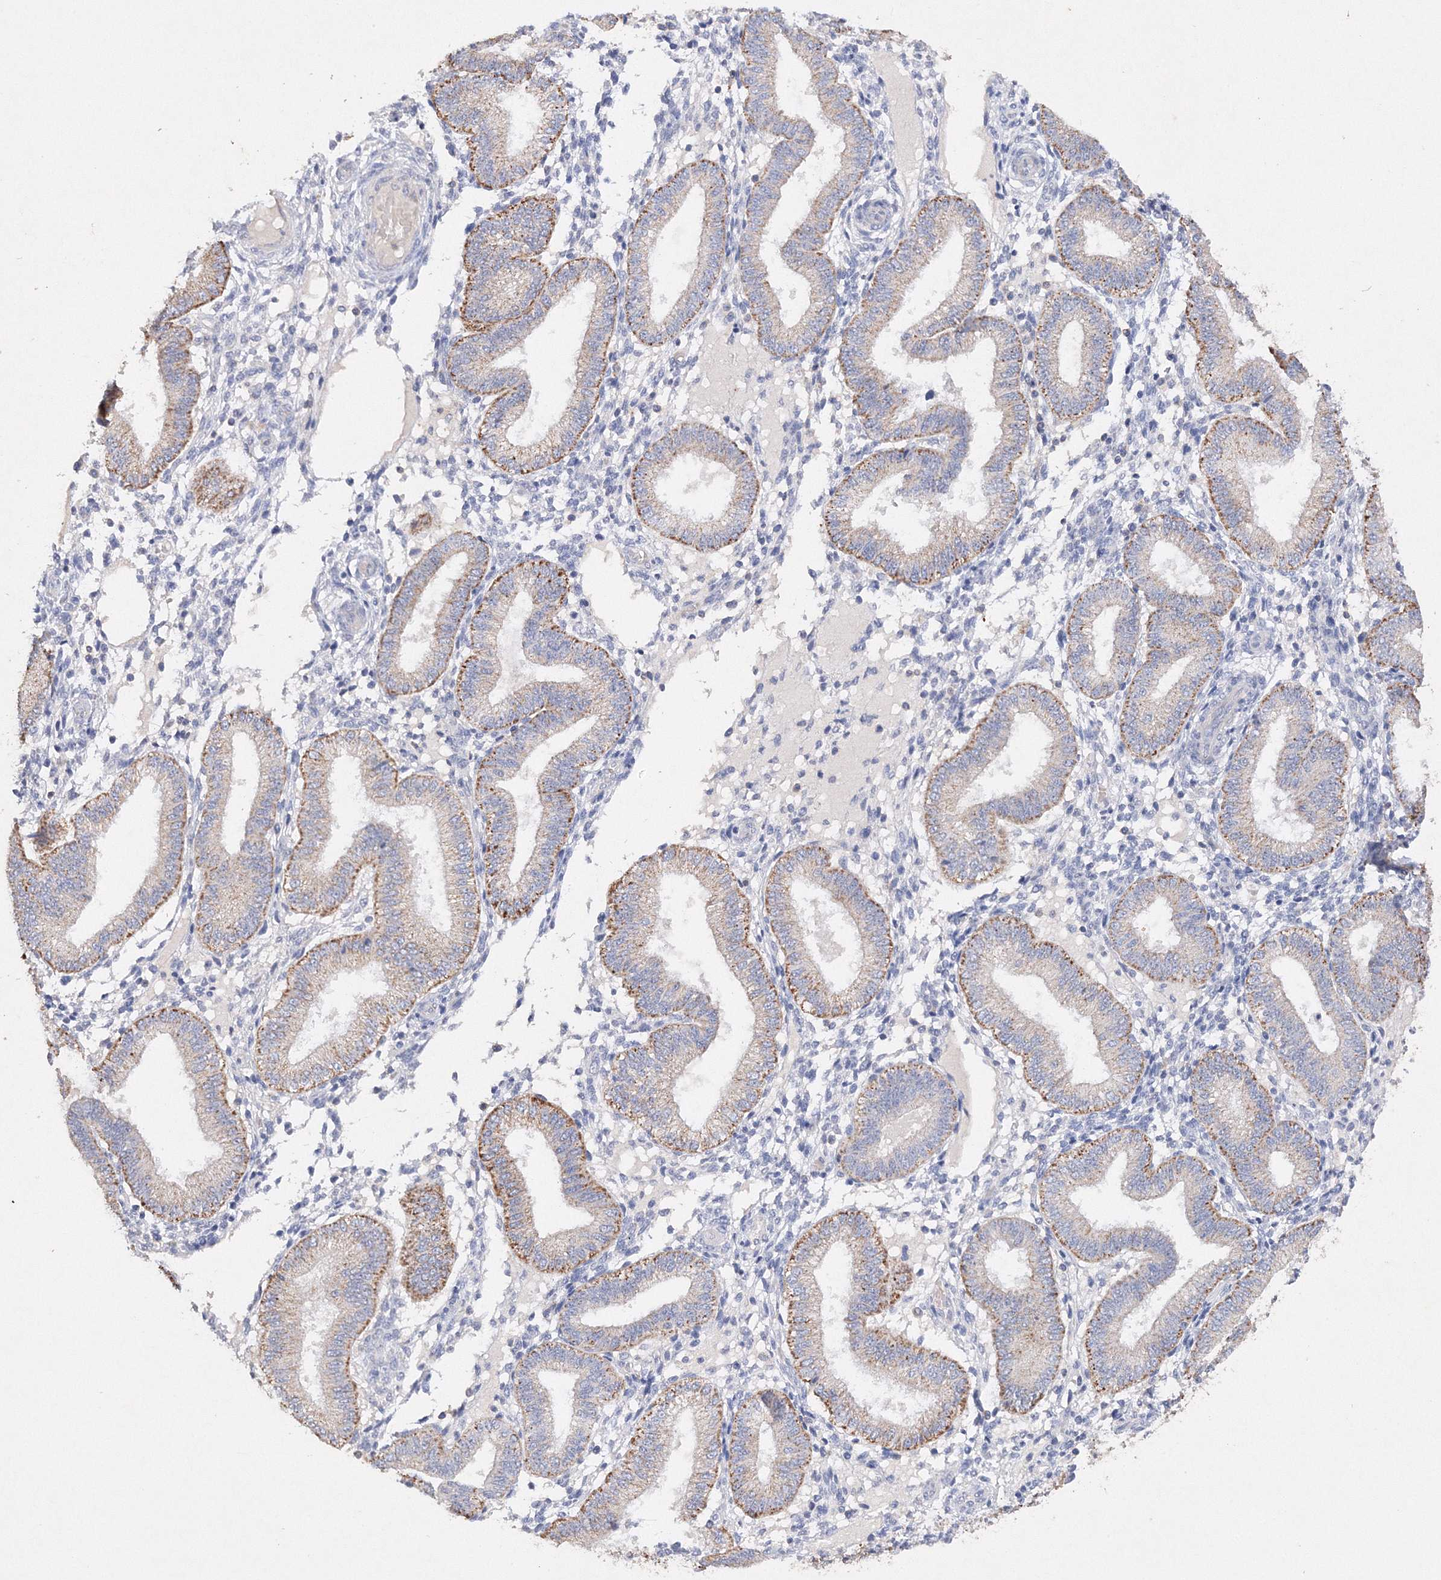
{"staining": {"intensity": "negative", "quantity": "none", "location": "none"}, "tissue": "endometrium", "cell_type": "Cells in endometrial stroma", "image_type": "normal", "snomed": [{"axis": "morphology", "description": "Normal tissue, NOS"}, {"axis": "topography", "description": "Endometrium"}], "caption": "There is no significant staining in cells in endometrial stroma of endometrium. (Brightfield microscopy of DAB IHC at high magnification).", "gene": "GLS", "patient": {"sex": "female", "age": 39}}